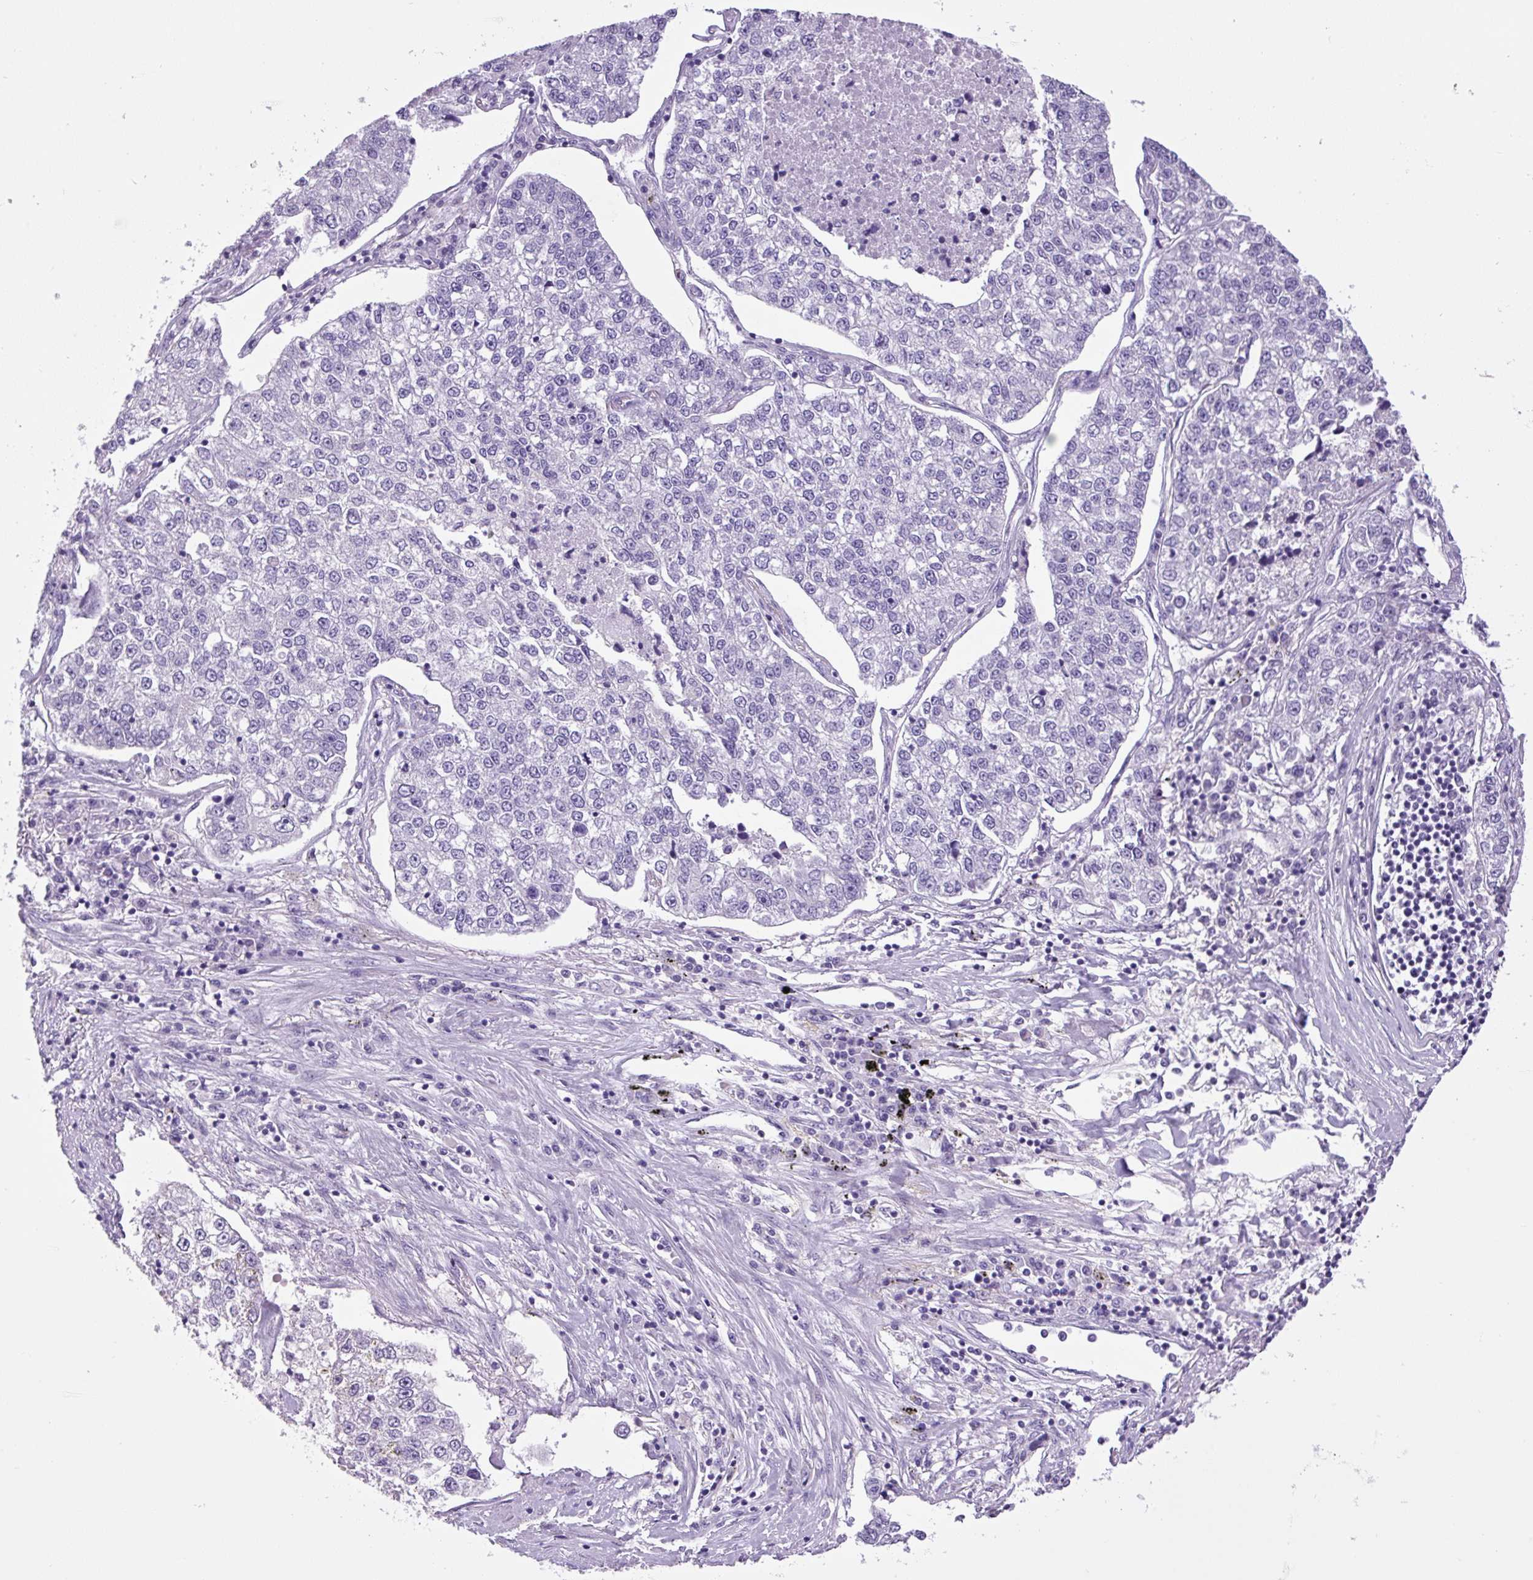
{"staining": {"intensity": "negative", "quantity": "none", "location": "none"}, "tissue": "lung cancer", "cell_type": "Tumor cells", "image_type": "cancer", "snomed": [{"axis": "morphology", "description": "Adenocarcinoma, NOS"}, {"axis": "topography", "description": "Lung"}], "caption": "The IHC image has no significant positivity in tumor cells of adenocarcinoma (lung) tissue. The staining is performed using DAB (3,3'-diaminobenzidine) brown chromogen with nuclei counter-stained in using hematoxylin.", "gene": "CHGA", "patient": {"sex": "male", "age": 49}}